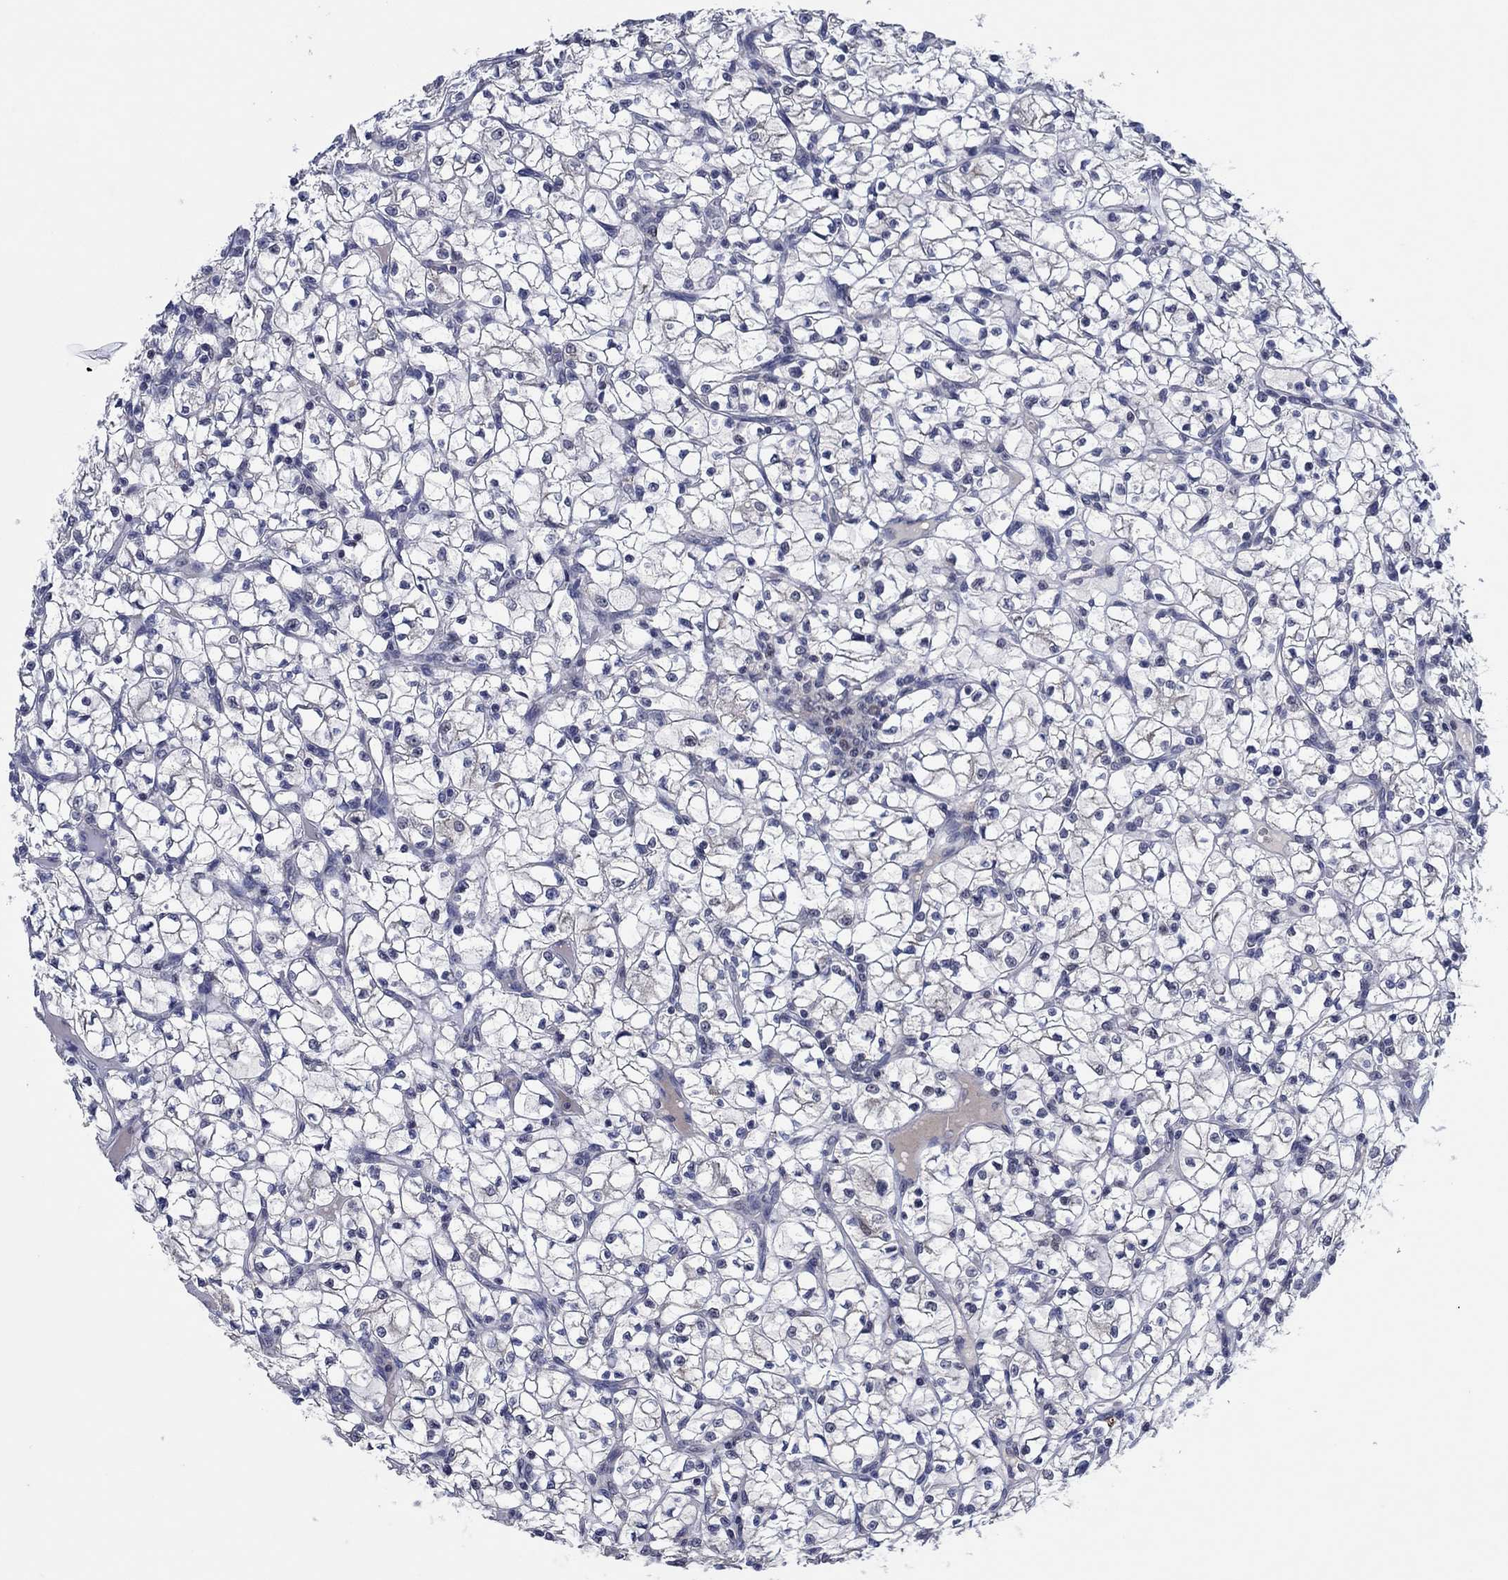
{"staining": {"intensity": "negative", "quantity": "none", "location": "none"}, "tissue": "renal cancer", "cell_type": "Tumor cells", "image_type": "cancer", "snomed": [{"axis": "morphology", "description": "Adenocarcinoma, NOS"}, {"axis": "topography", "description": "Kidney"}], "caption": "Renal cancer (adenocarcinoma) was stained to show a protein in brown. There is no significant staining in tumor cells.", "gene": "PRRT3", "patient": {"sex": "female", "age": 64}}